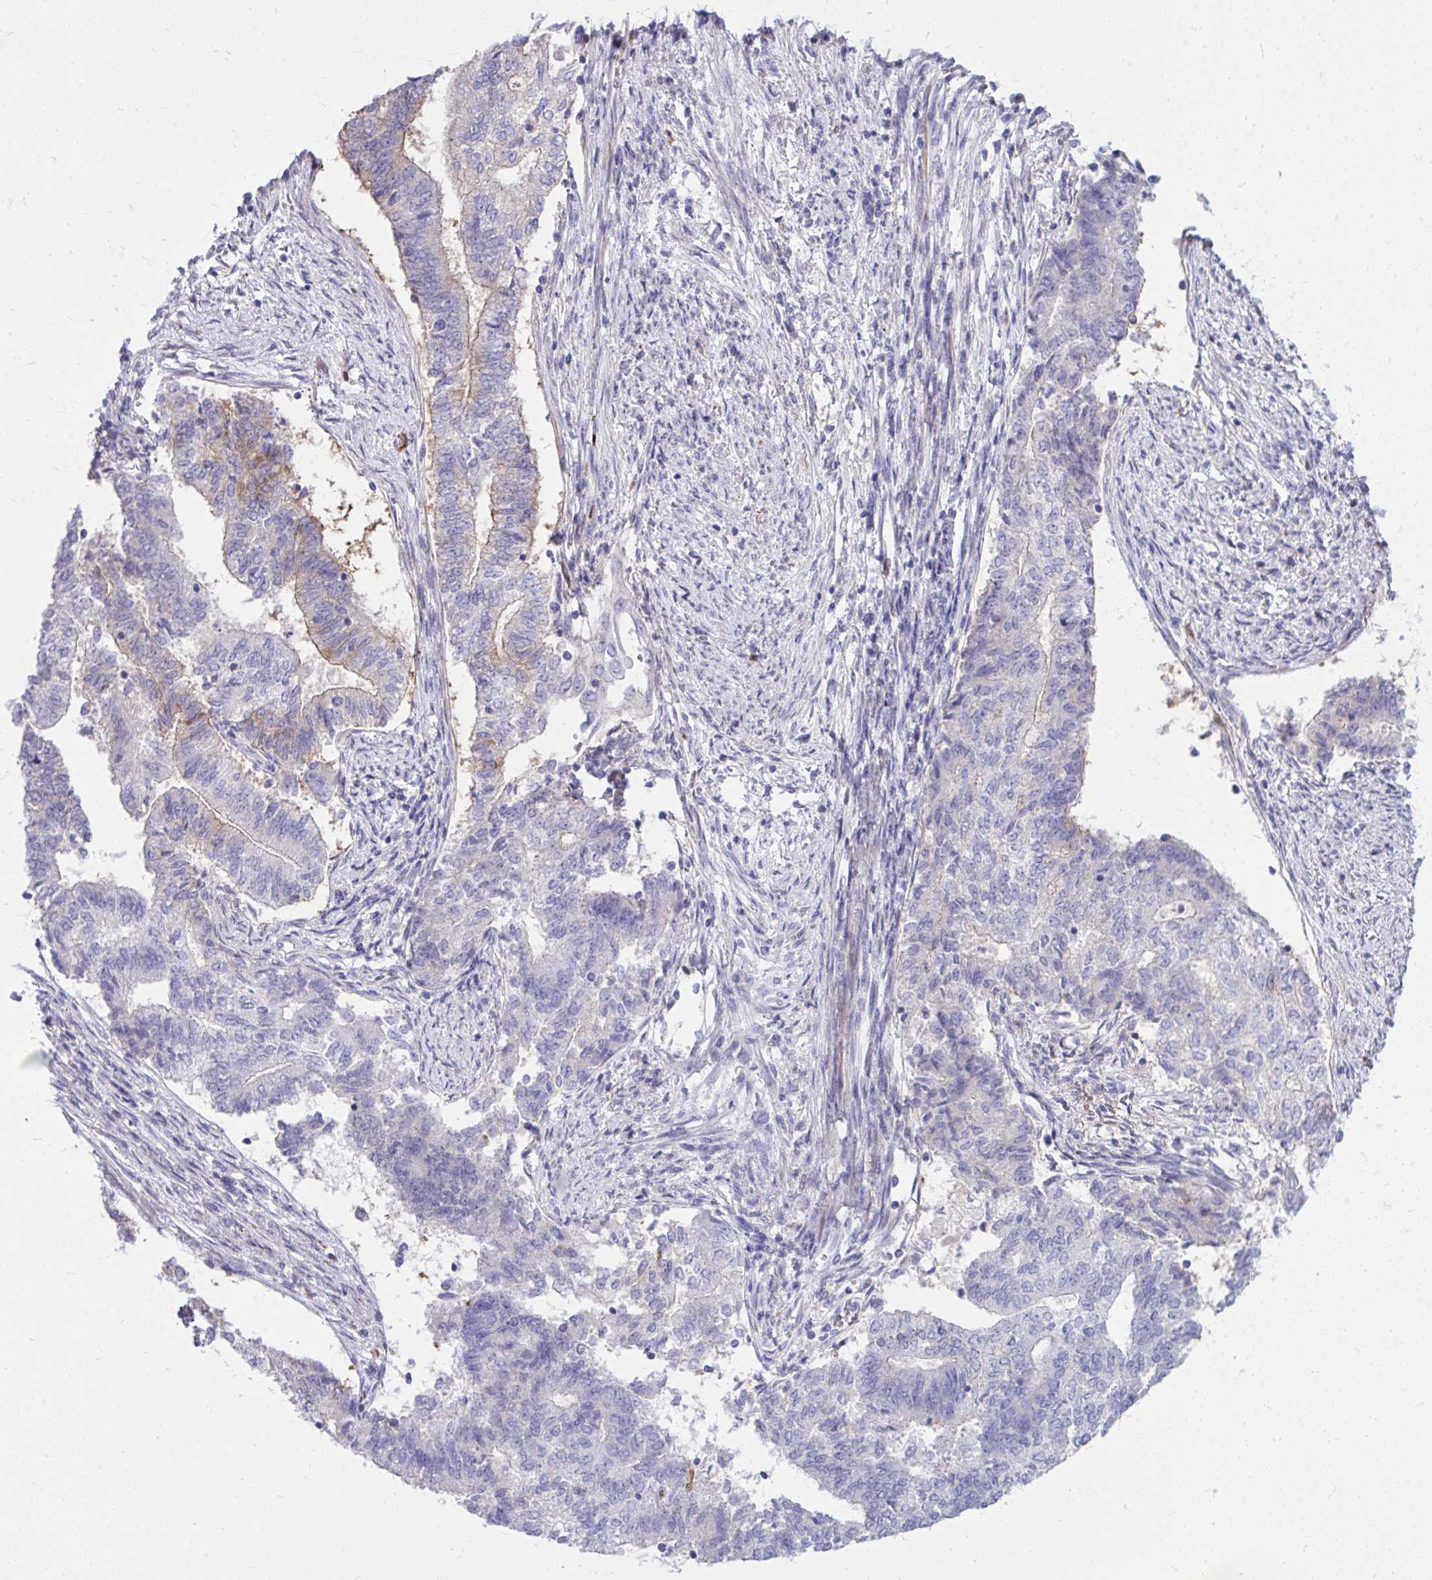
{"staining": {"intensity": "weak", "quantity": "<25%", "location": "cytoplasmic/membranous"}, "tissue": "endometrial cancer", "cell_type": "Tumor cells", "image_type": "cancer", "snomed": [{"axis": "morphology", "description": "Adenocarcinoma, NOS"}, {"axis": "topography", "description": "Endometrium"}], "caption": "Image shows no significant protein expression in tumor cells of endometrial adenocarcinoma. Nuclei are stained in blue.", "gene": "TP53I11", "patient": {"sex": "female", "age": 65}}